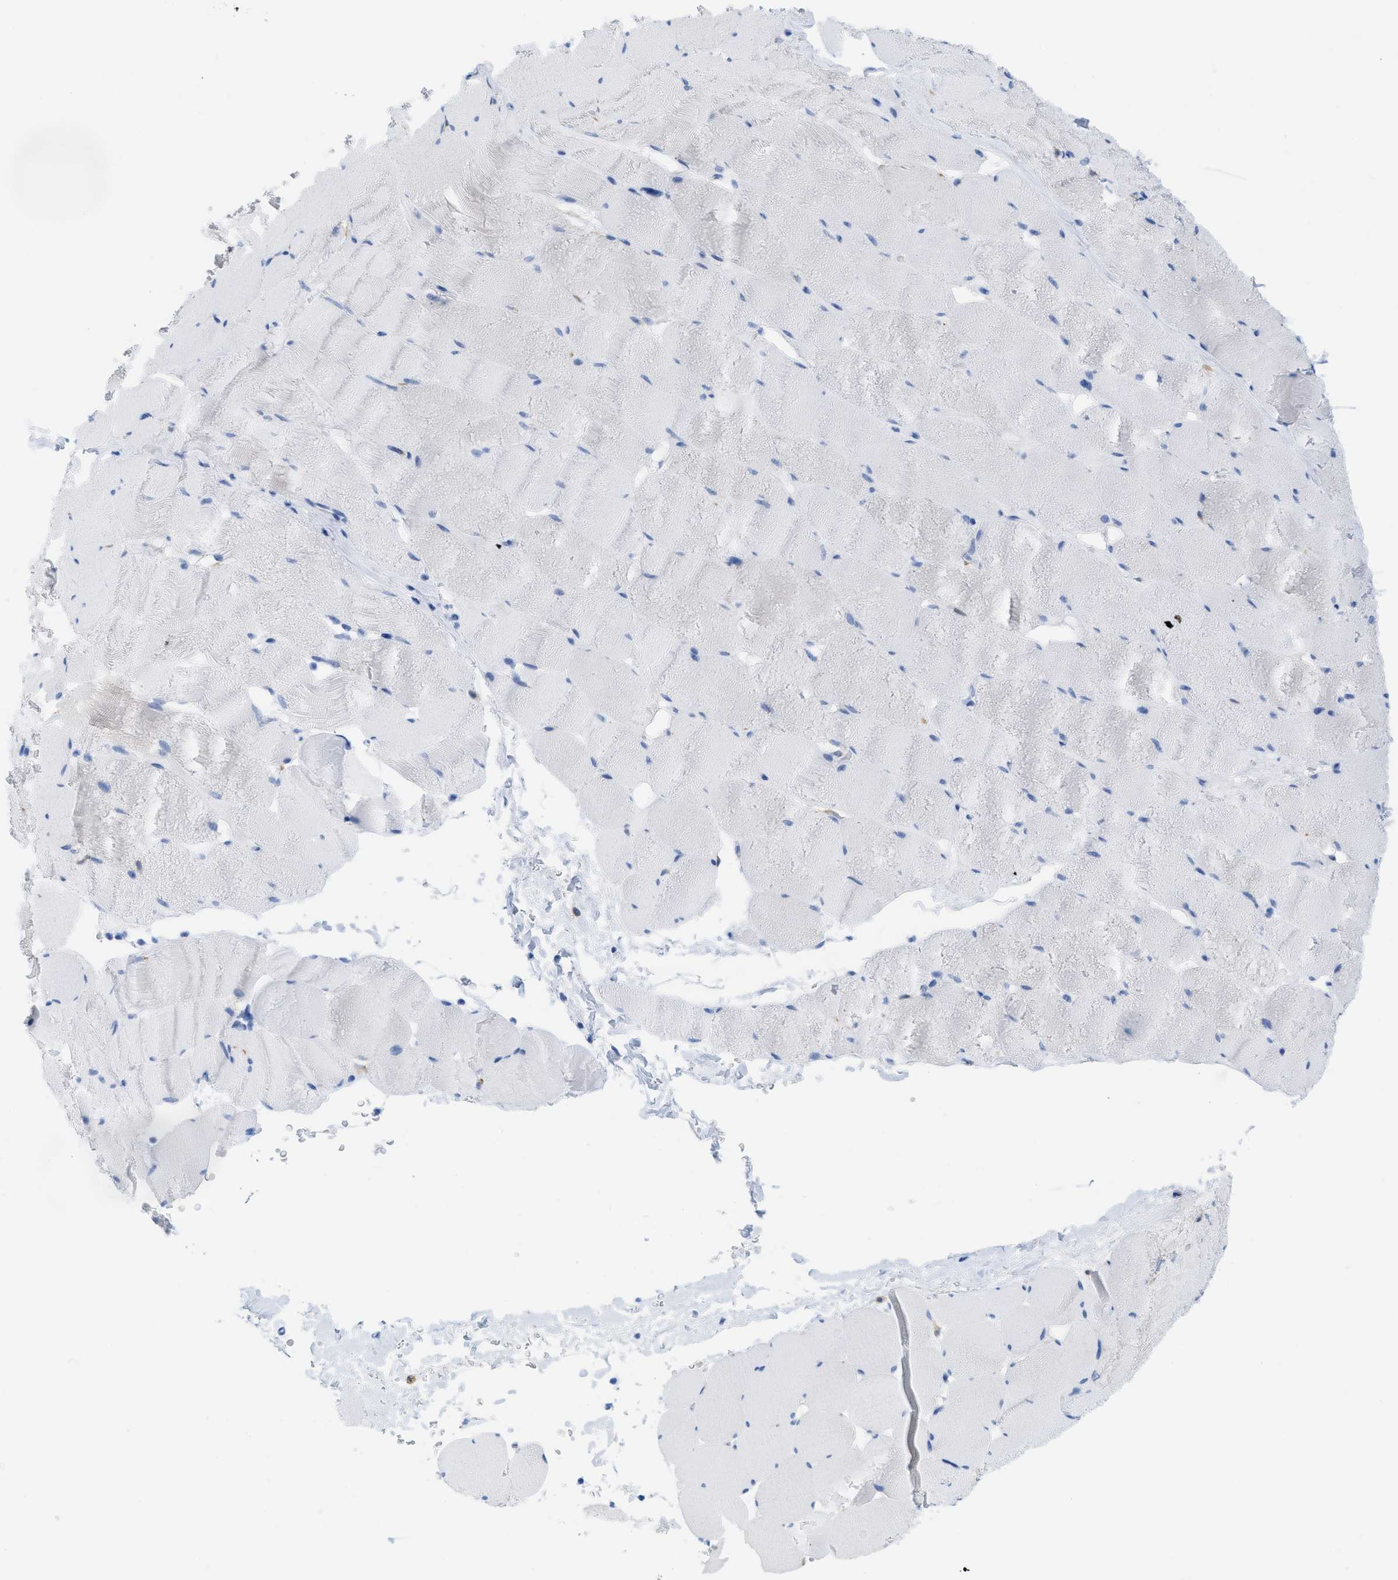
{"staining": {"intensity": "negative", "quantity": "none", "location": "none"}, "tissue": "skeletal muscle", "cell_type": "Myocytes", "image_type": "normal", "snomed": [{"axis": "morphology", "description": "Normal tissue, NOS"}, {"axis": "topography", "description": "Skeletal muscle"}], "caption": "Immunohistochemistry photomicrograph of unremarkable skeletal muscle: human skeletal muscle stained with DAB (3,3'-diaminobenzidine) displays no significant protein positivity in myocytes.", "gene": "ASGR1", "patient": {"sex": "male", "age": 62}}